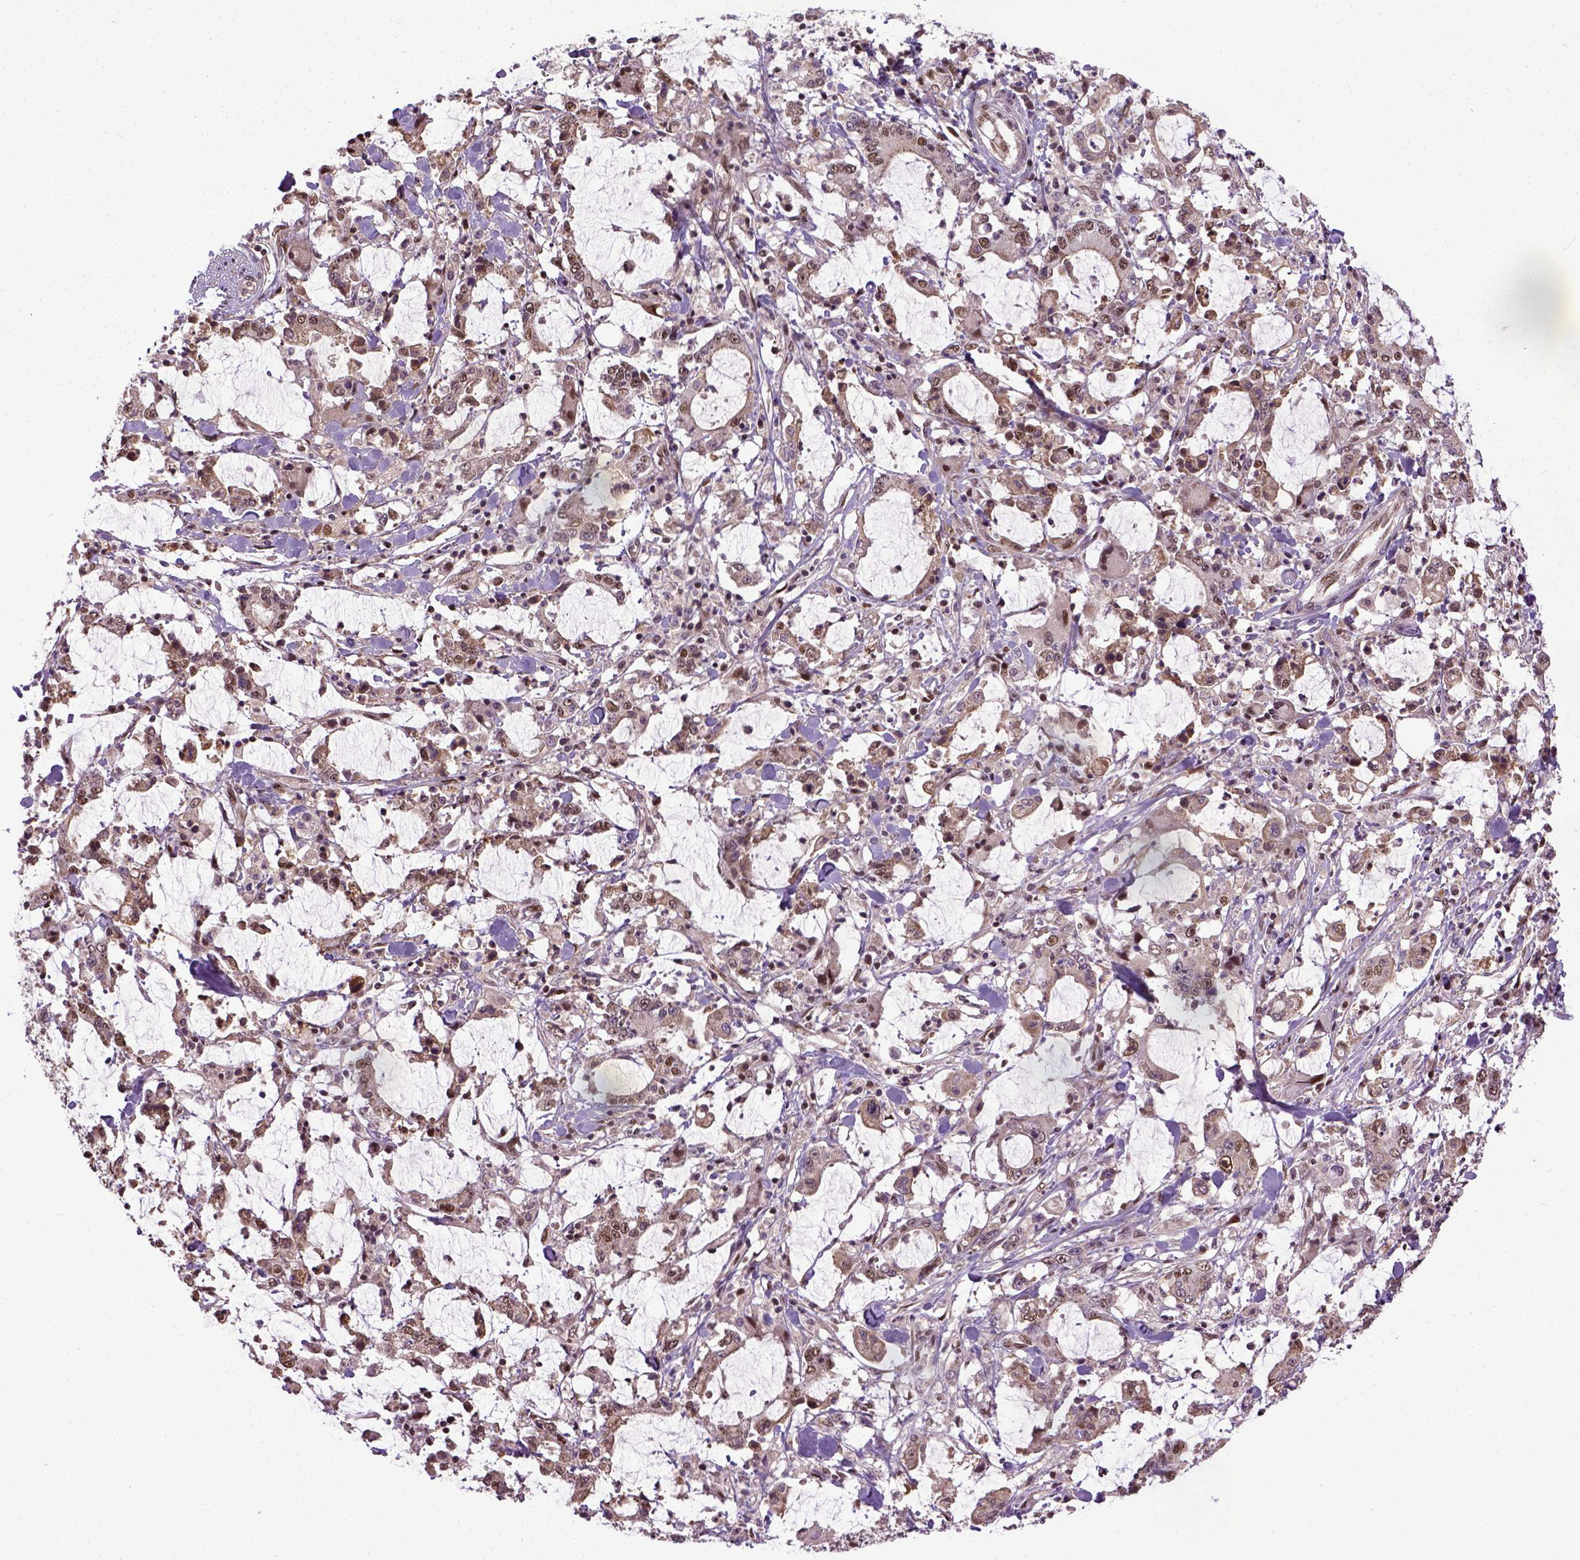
{"staining": {"intensity": "moderate", "quantity": ">75%", "location": "cytoplasmic/membranous,nuclear"}, "tissue": "stomach cancer", "cell_type": "Tumor cells", "image_type": "cancer", "snomed": [{"axis": "morphology", "description": "Adenocarcinoma, NOS"}, {"axis": "topography", "description": "Stomach, upper"}], "caption": "IHC of stomach cancer exhibits medium levels of moderate cytoplasmic/membranous and nuclear expression in approximately >75% of tumor cells.", "gene": "UBA3", "patient": {"sex": "male", "age": 68}}